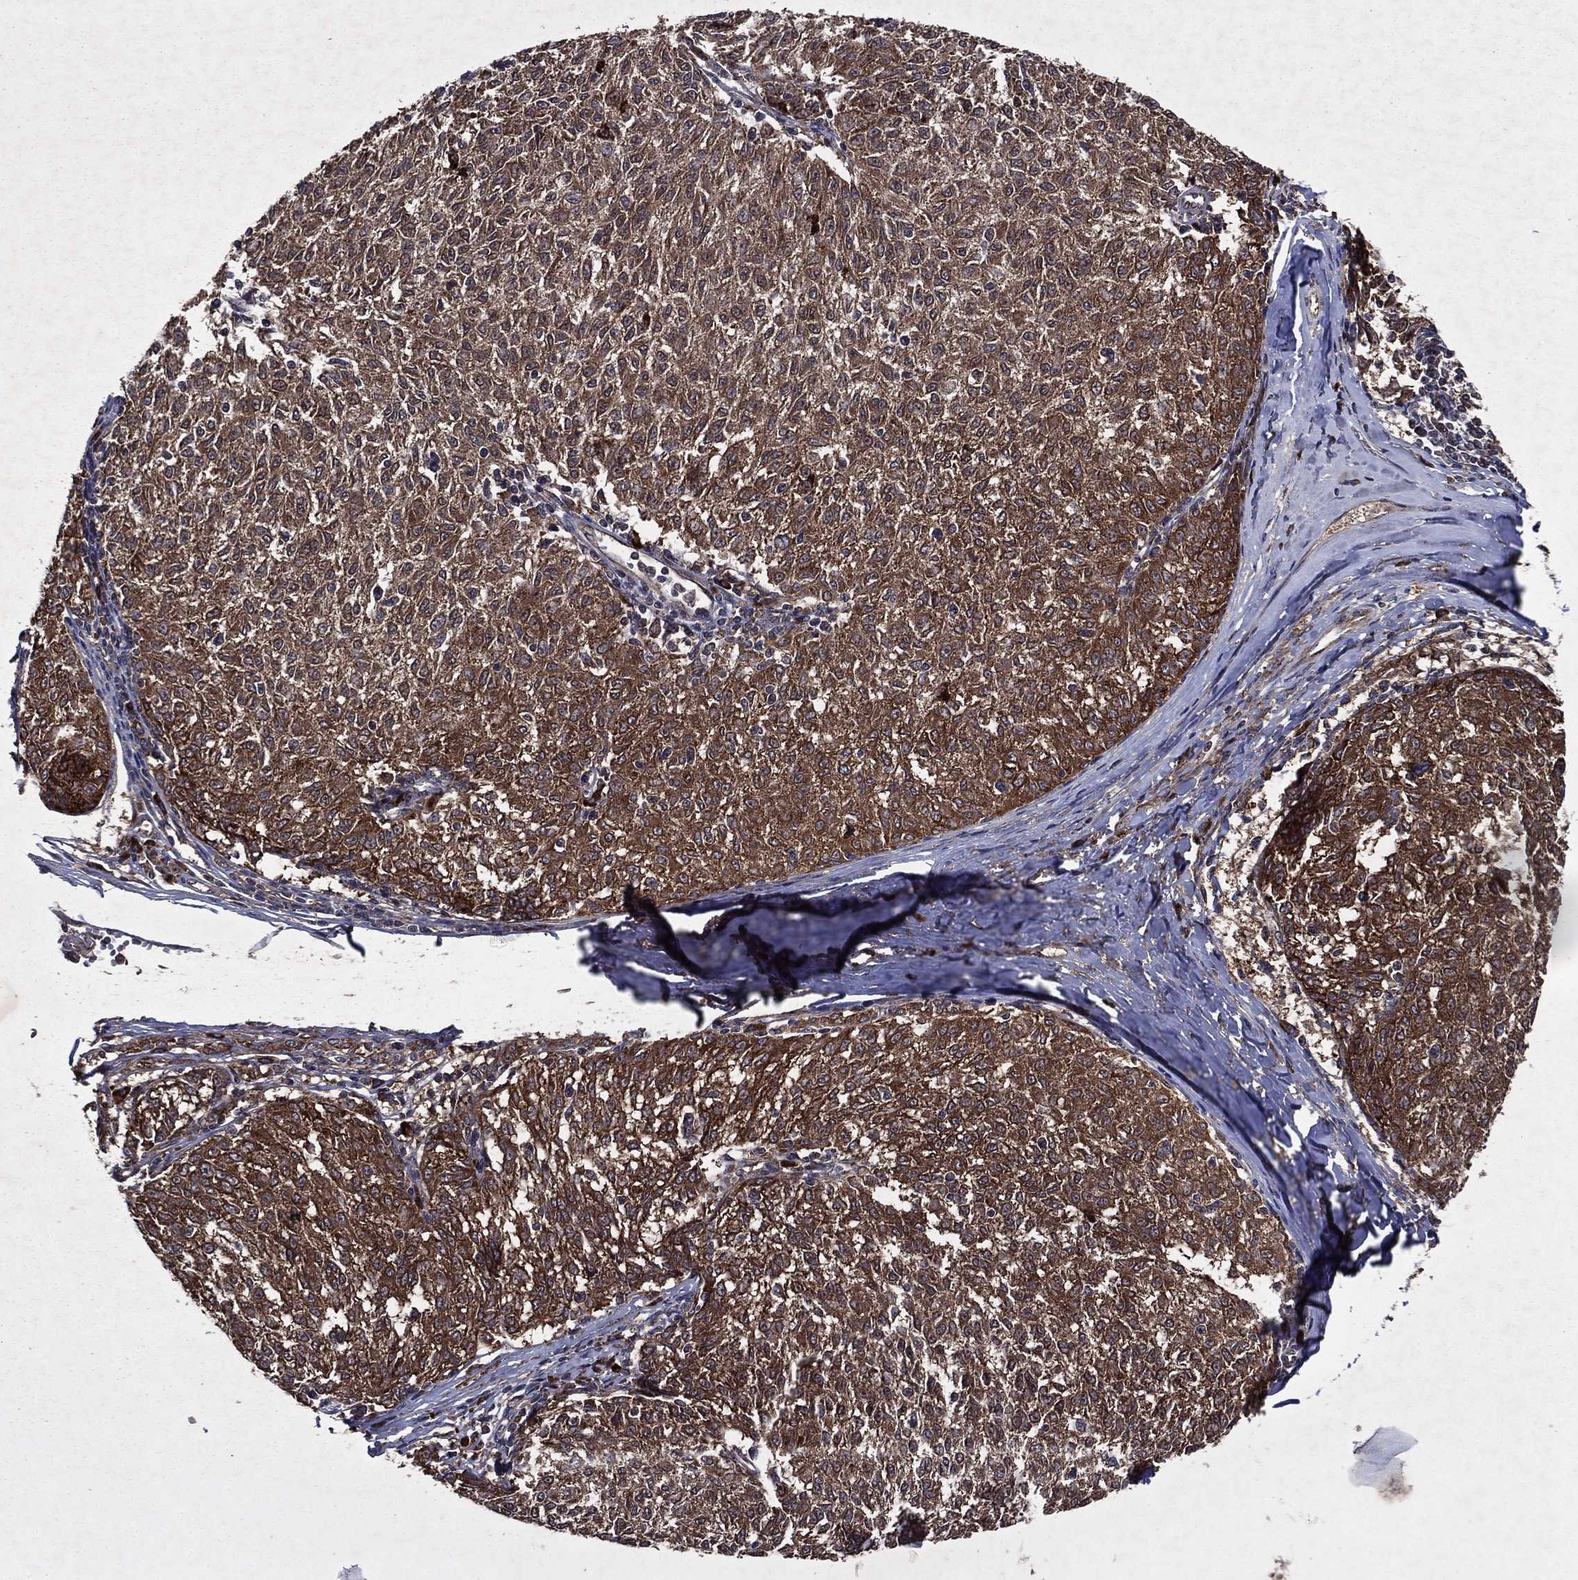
{"staining": {"intensity": "strong", "quantity": ">75%", "location": "cytoplasmic/membranous"}, "tissue": "melanoma", "cell_type": "Tumor cells", "image_type": "cancer", "snomed": [{"axis": "morphology", "description": "Malignant melanoma, NOS"}, {"axis": "topography", "description": "Skin"}], "caption": "Human melanoma stained with a protein marker displays strong staining in tumor cells.", "gene": "EIF2B4", "patient": {"sex": "female", "age": 72}}